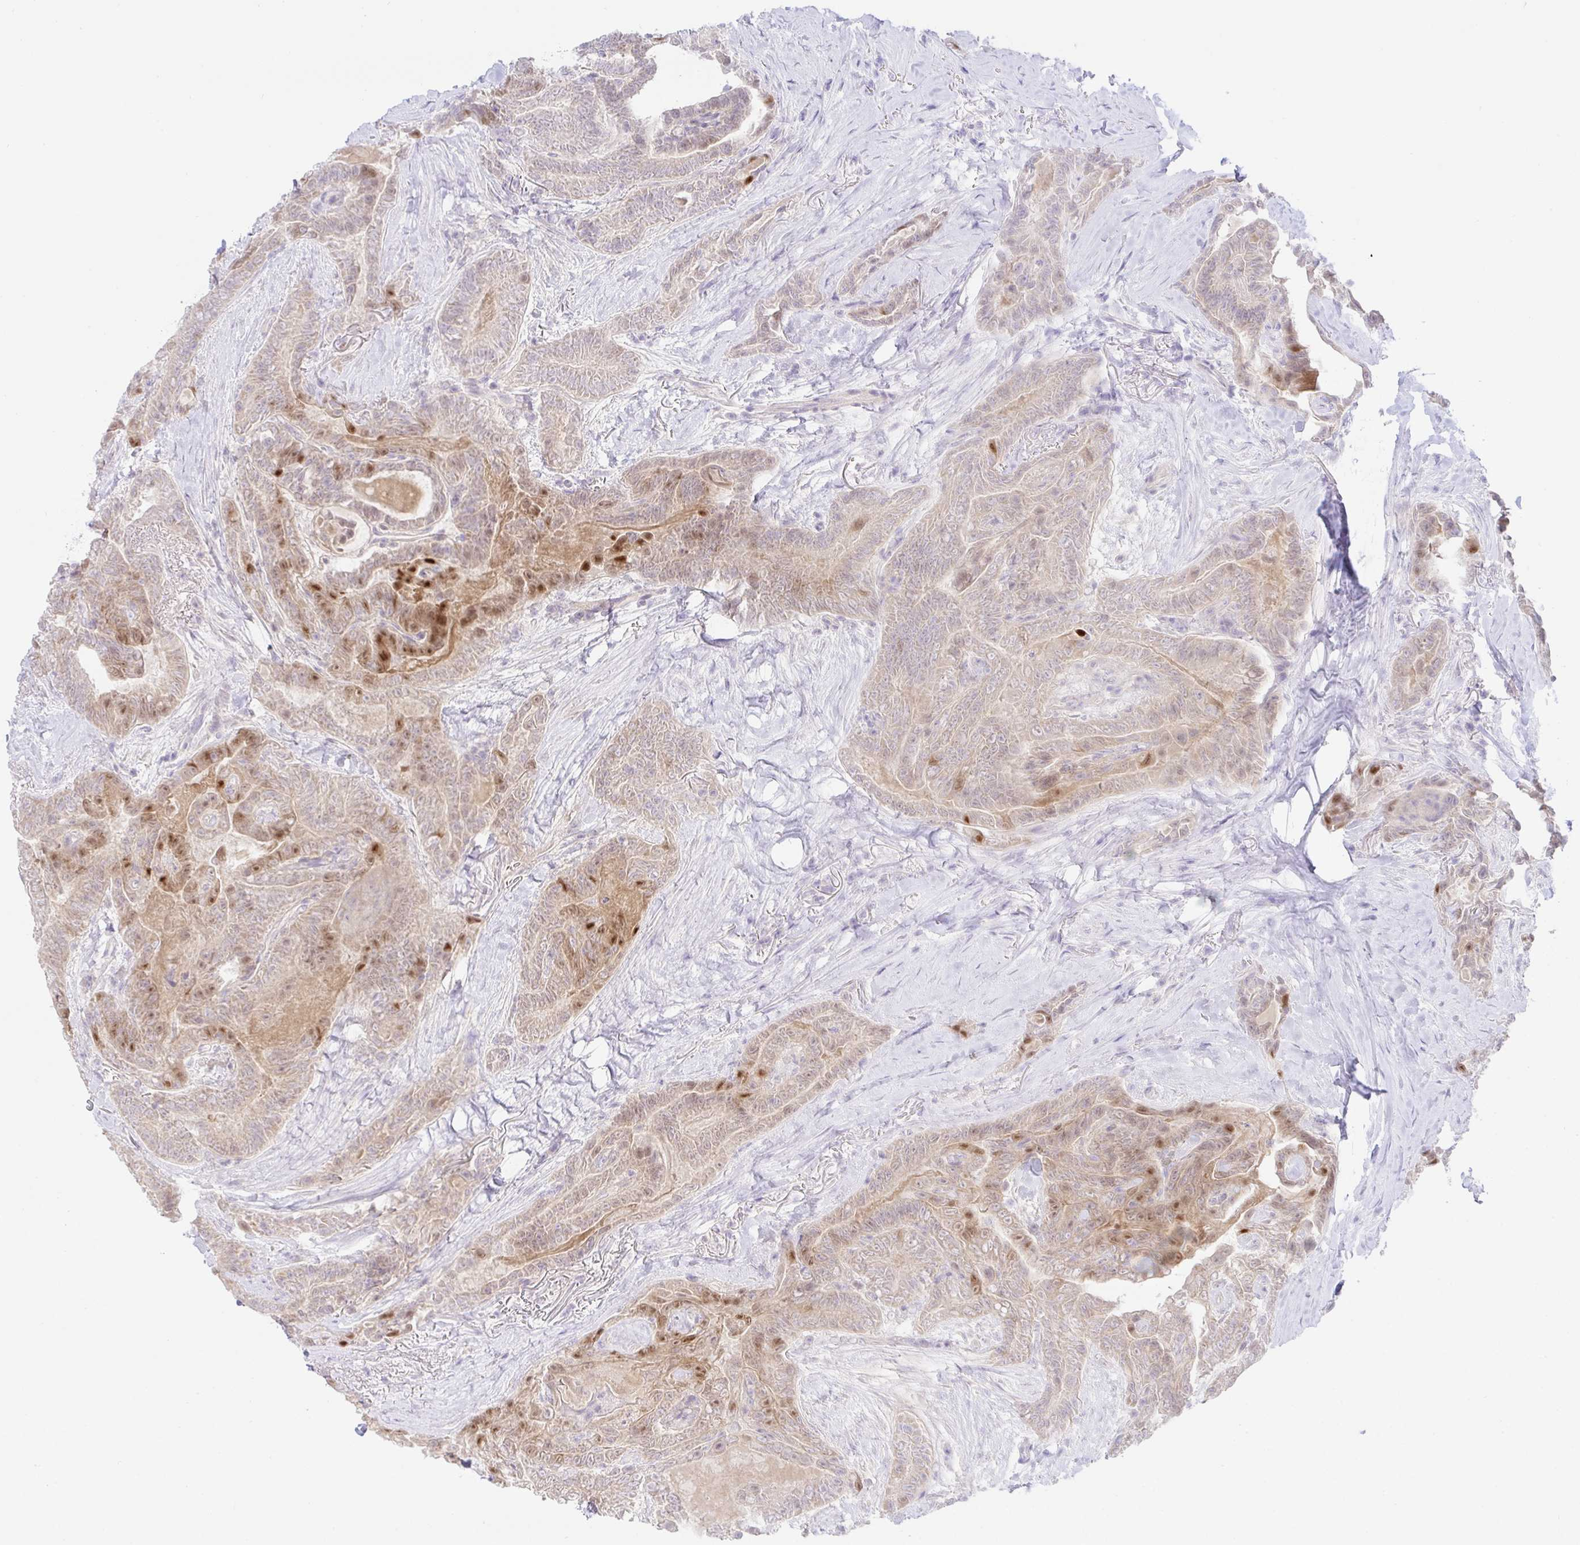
{"staining": {"intensity": "moderate", "quantity": "<25%", "location": "cytoplasmic/membranous,nuclear"}, "tissue": "thyroid cancer", "cell_type": "Tumor cells", "image_type": "cancer", "snomed": [{"axis": "morphology", "description": "Papillary adenocarcinoma, NOS"}, {"axis": "topography", "description": "Thyroid gland"}], "caption": "Immunohistochemical staining of thyroid papillary adenocarcinoma demonstrates moderate cytoplasmic/membranous and nuclear protein staining in about <25% of tumor cells.", "gene": "PAX8", "patient": {"sex": "female", "age": 61}}